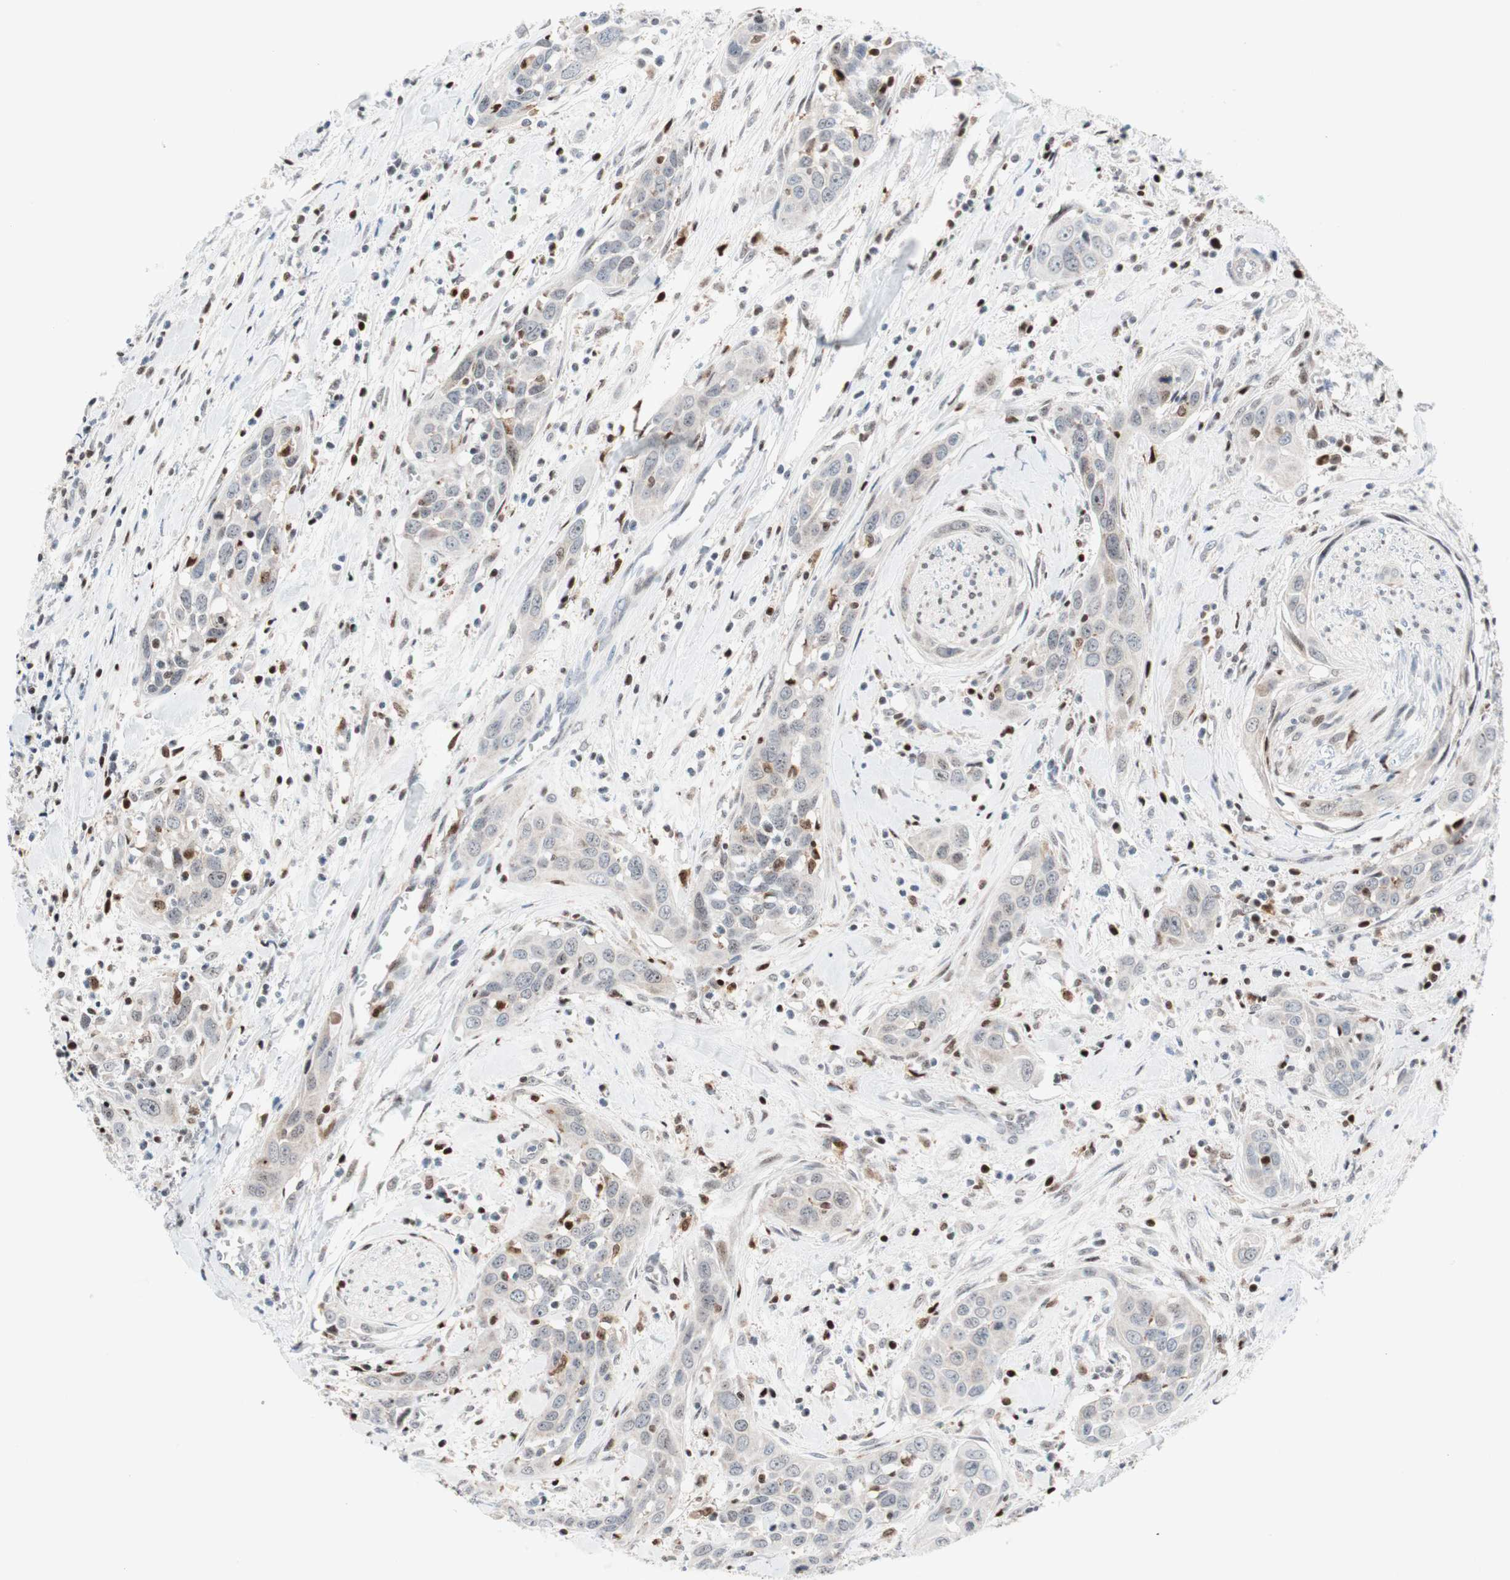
{"staining": {"intensity": "negative", "quantity": "none", "location": "none"}, "tissue": "head and neck cancer", "cell_type": "Tumor cells", "image_type": "cancer", "snomed": [{"axis": "morphology", "description": "Squamous cell carcinoma, NOS"}, {"axis": "topography", "description": "Oral tissue"}, {"axis": "topography", "description": "Head-Neck"}], "caption": "Histopathology image shows no significant protein expression in tumor cells of squamous cell carcinoma (head and neck).", "gene": "RGS10", "patient": {"sex": "female", "age": 50}}